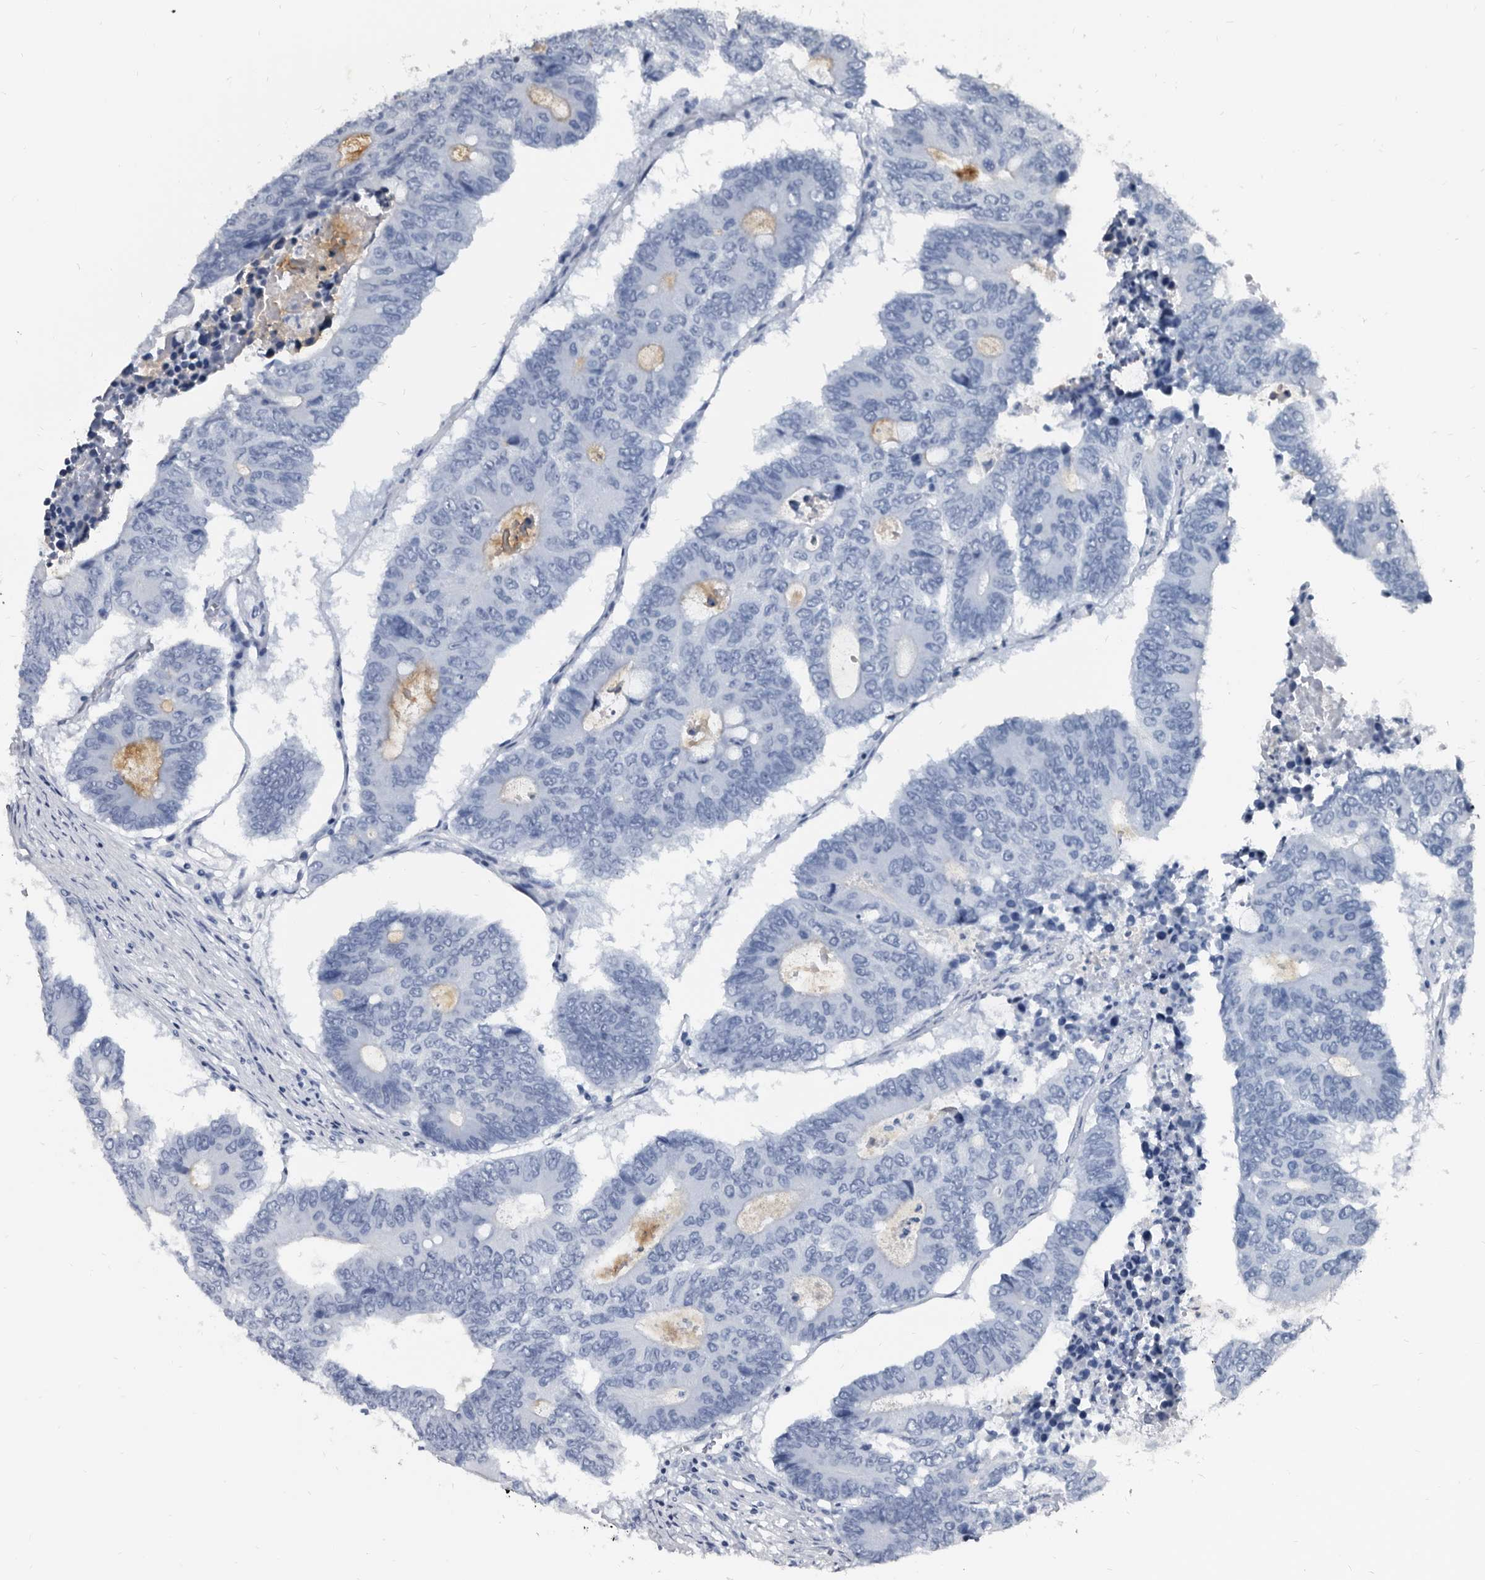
{"staining": {"intensity": "negative", "quantity": "none", "location": "none"}, "tissue": "colorectal cancer", "cell_type": "Tumor cells", "image_type": "cancer", "snomed": [{"axis": "morphology", "description": "Adenocarcinoma, NOS"}, {"axis": "topography", "description": "Colon"}], "caption": "Immunohistochemical staining of colorectal cancer displays no significant staining in tumor cells.", "gene": "PRSS8", "patient": {"sex": "male", "age": 87}}